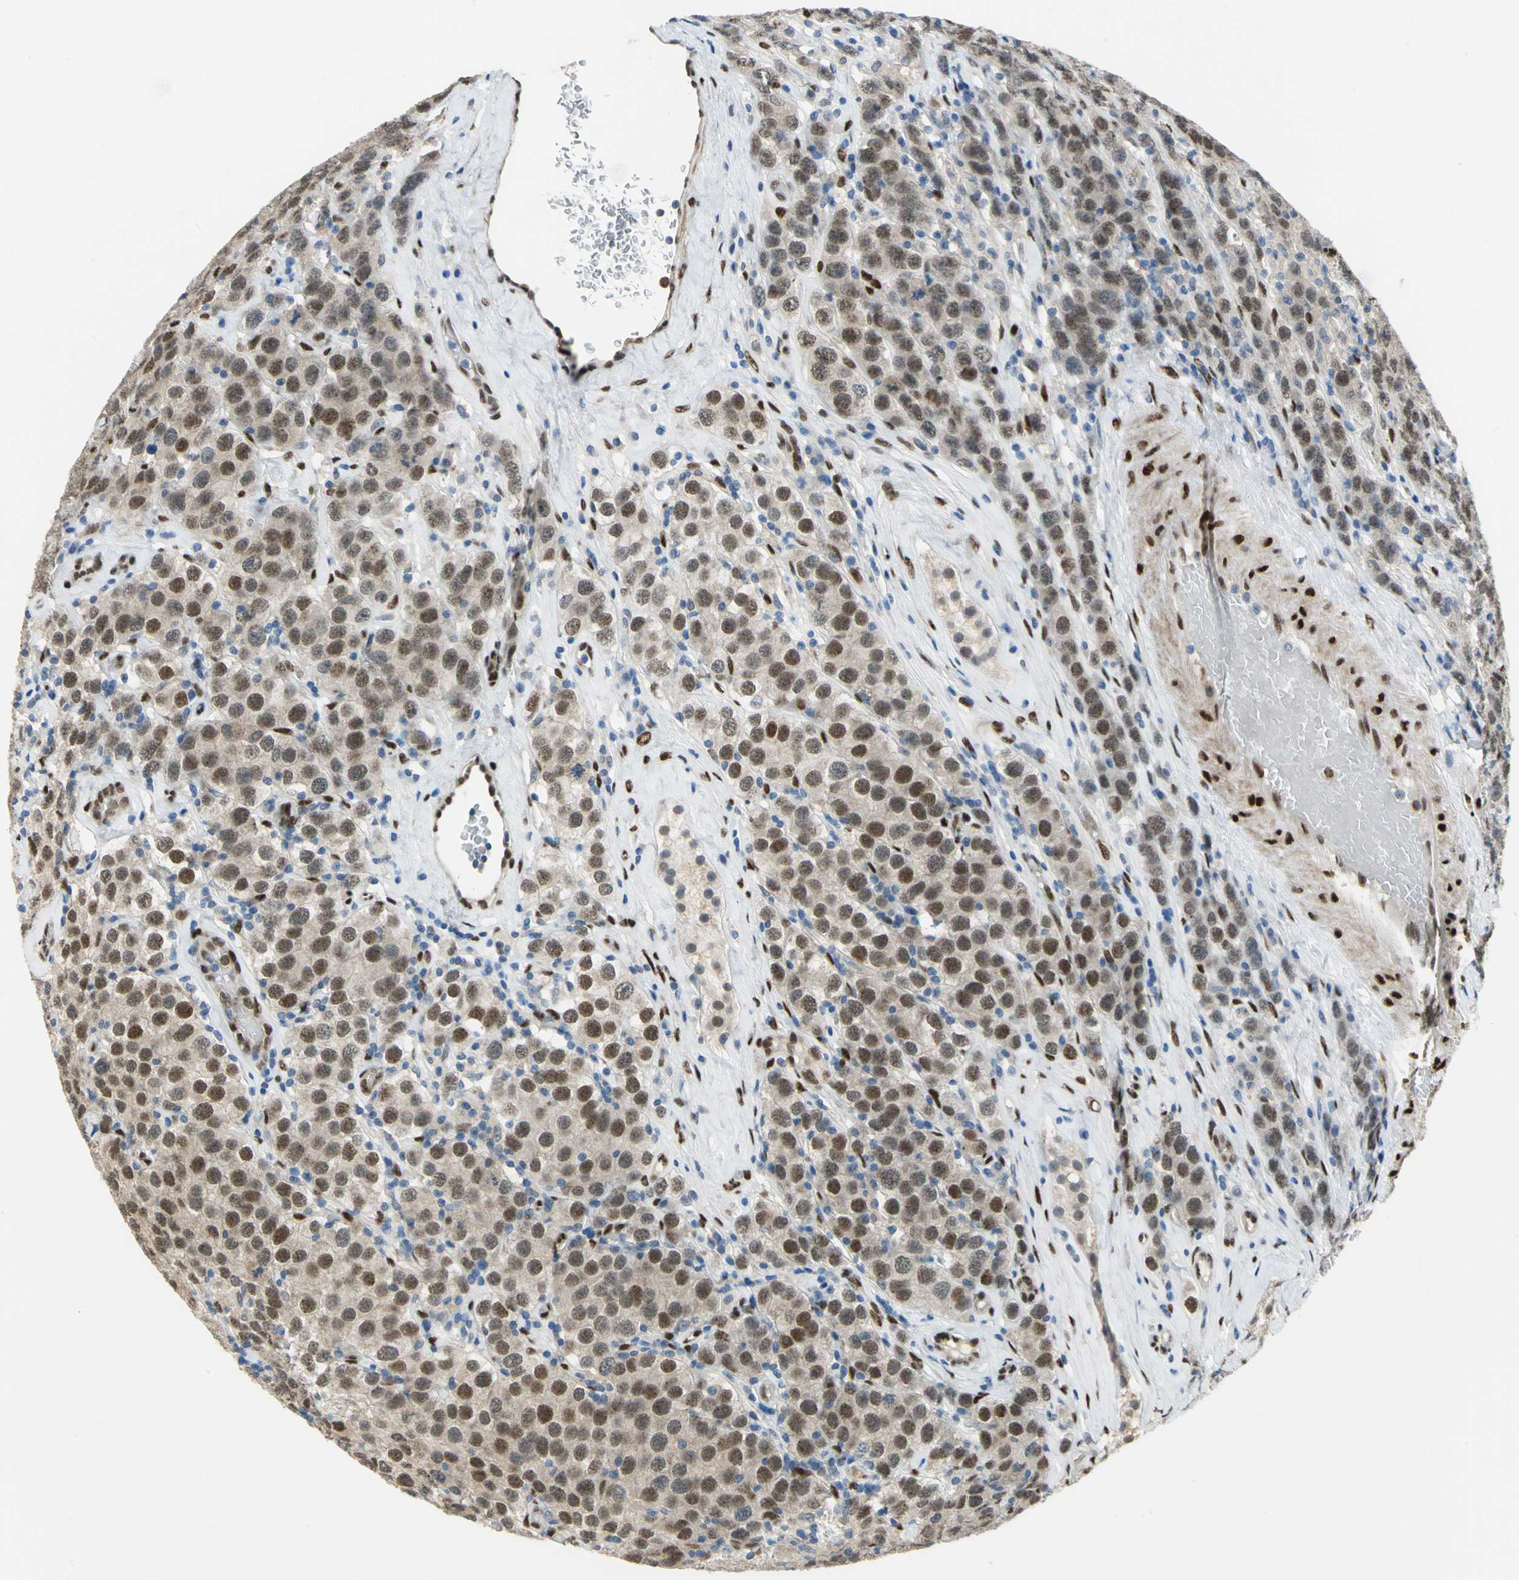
{"staining": {"intensity": "moderate", "quantity": ">75%", "location": "cytoplasmic/membranous,nuclear"}, "tissue": "testis cancer", "cell_type": "Tumor cells", "image_type": "cancer", "snomed": [{"axis": "morphology", "description": "Seminoma, NOS"}, {"axis": "topography", "description": "Testis"}], "caption": "Human testis seminoma stained for a protein (brown) shows moderate cytoplasmic/membranous and nuclear positive expression in approximately >75% of tumor cells.", "gene": "RBFOX2", "patient": {"sex": "male", "age": 52}}